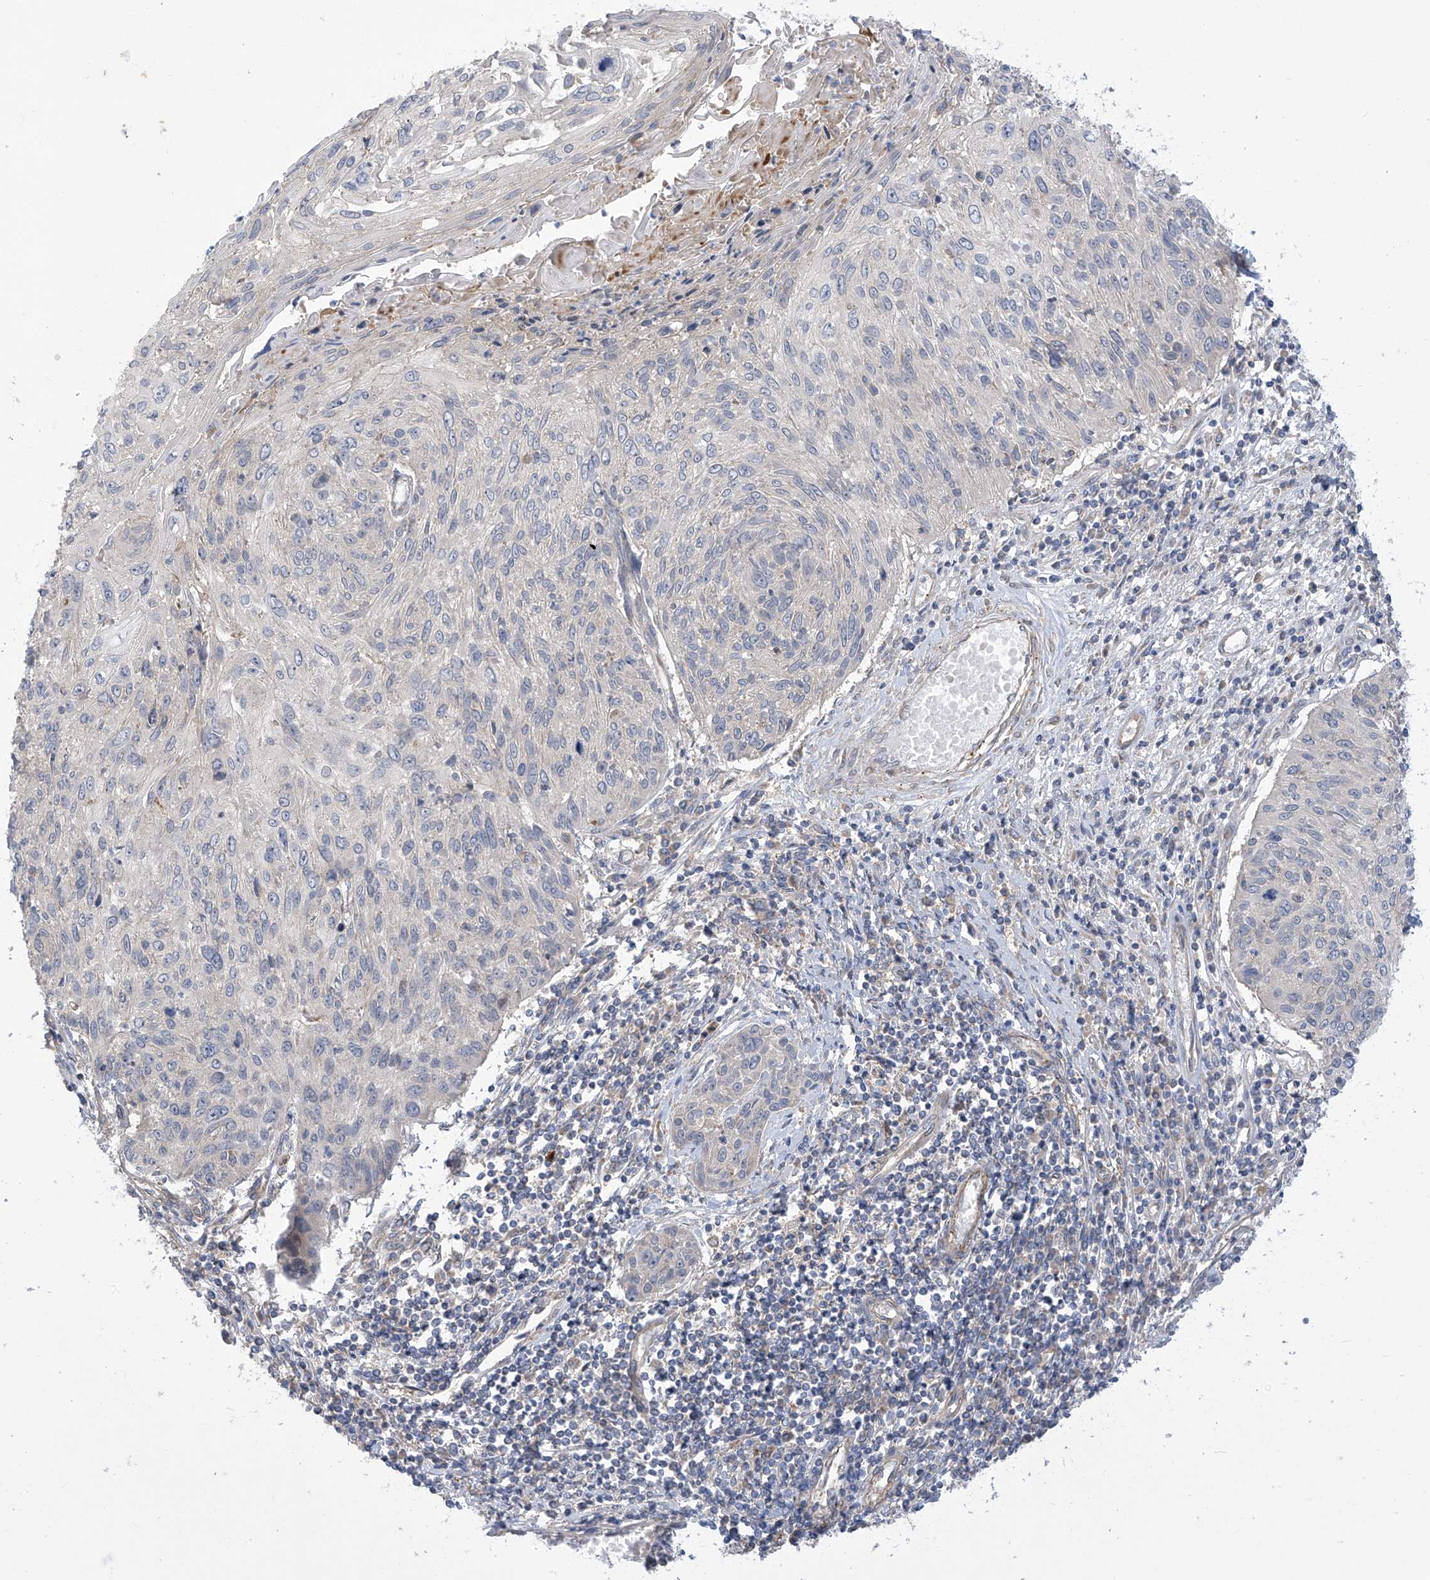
{"staining": {"intensity": "negative", "quantity": "none", "location": "none"}, "tissue": "cervical cancer", "cell_type": "Tumor cells", "image_type": "cancer", "snomed": [{"axis": "morphology", "description": "Squamous cell carcinoma, NOS"}, {"axis": "topography", "description": "Cervix"}], "caption": "This is an IHC photomicrograph of cervical squamous cell carcinoma. There is no staining in tumor cells.", "gene": "ADAT2", "patient": {"sex": "female", "age": 51}}